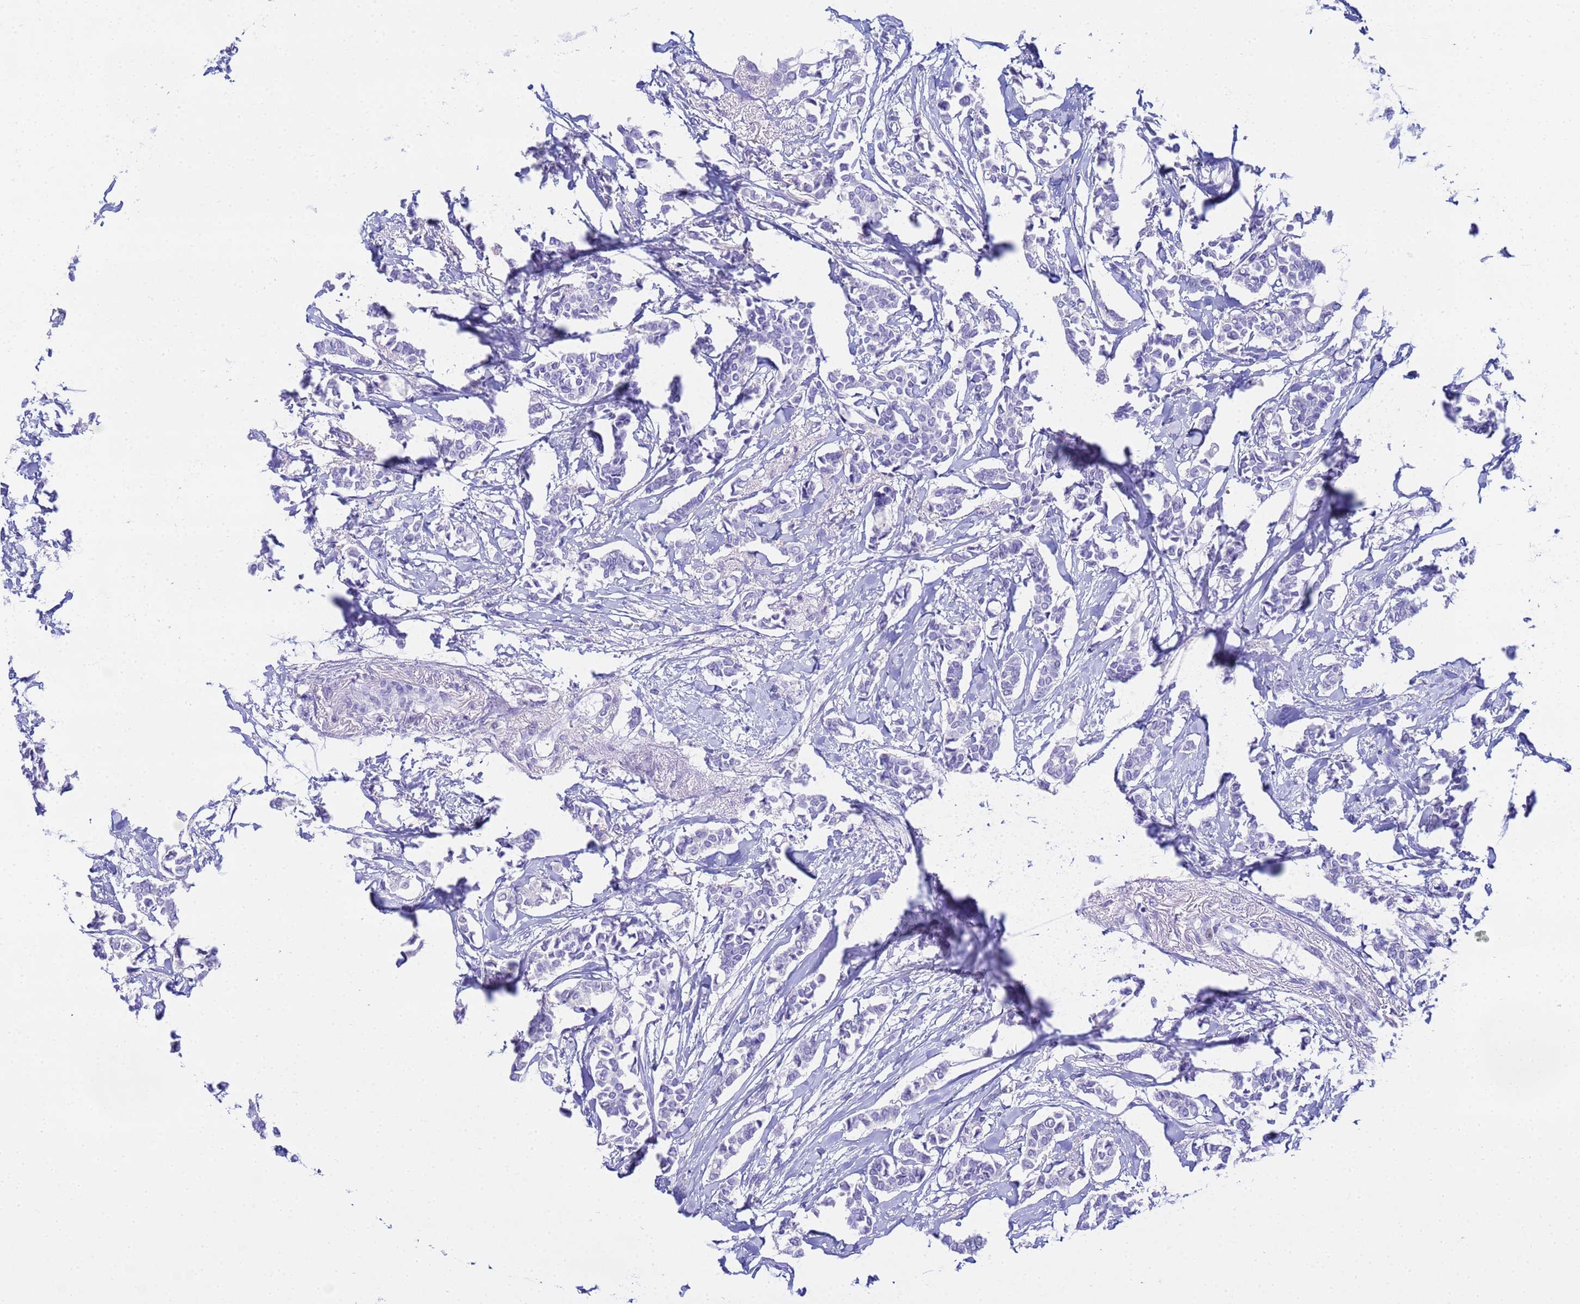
{"staining": {"intensity": "negative", "quantity": "none", "location": "none"}, "tissue": "breast cancer", "cell_type": "Tumor cells", "image_type": "cancer", "snomed": [{"axis": "morphology", "description": "Duct carcinoma"}, {"axis": "topography", "description": "Breast"}], "caption": "IHC micrograph of human breast cancer stained for a protein (brown), which exhibits no expression in tumor cells.", "gene": "AQP12A", "patient": {"sex": "female", "age": 41}}